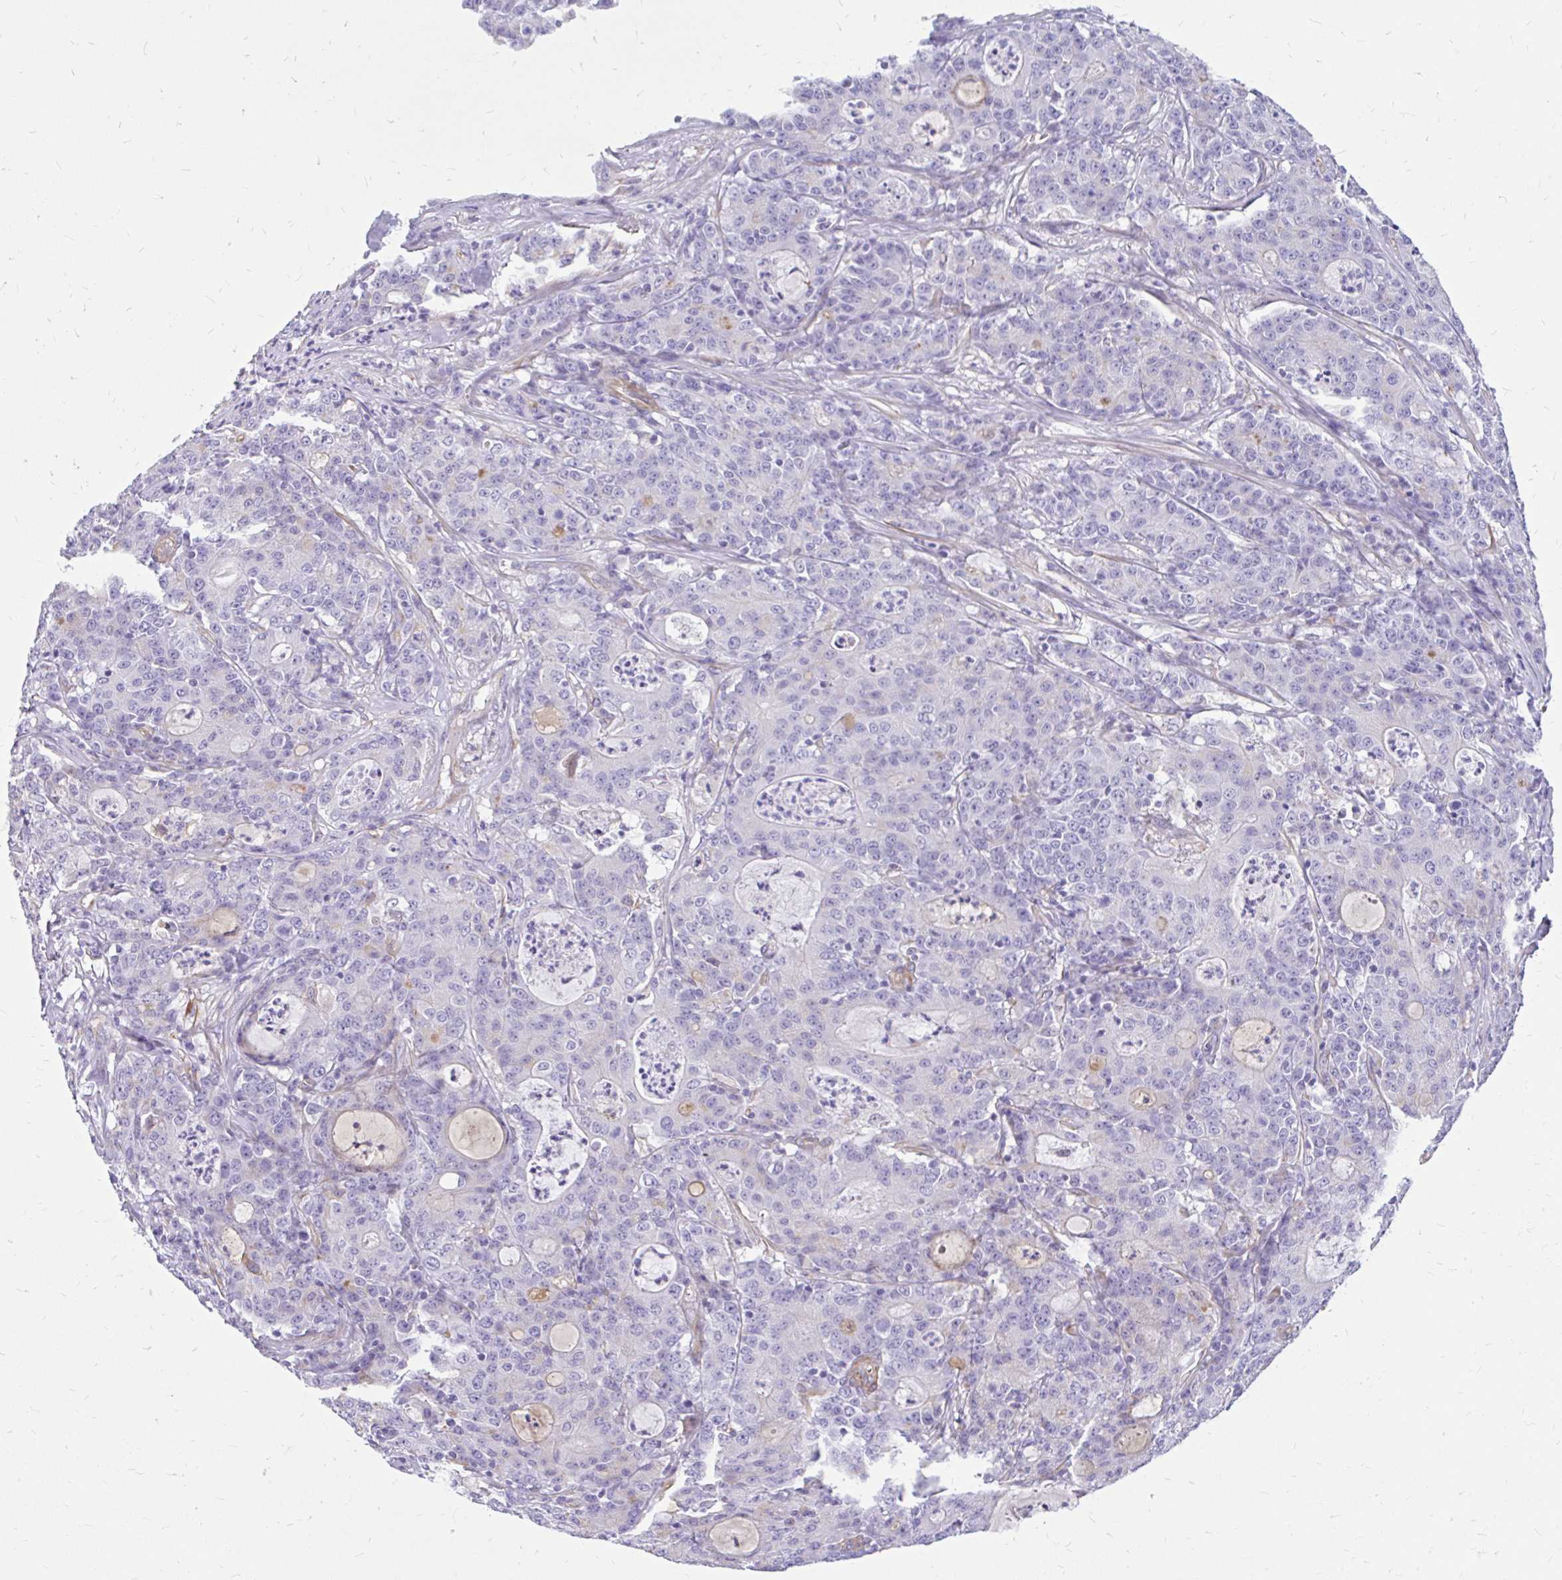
{"staining": {"intensity": "negative", "quantity": "none", "location": "none"}, "tissue": "colorectal cancer", "cell_type": "Tumor cells", "image_type": "cancer", "snomed": [{"axis": "morphology", "description": "Adenocarcinoma, NOS"}, {"axis": "topography", "description": "Colon"}], "caption": "Immunohistochemistry of colorectal adenocarcinoma shows no positivity in tumor cells.", "gene": "FAM83C", "patient": {"sex": "male", "age": 83}}